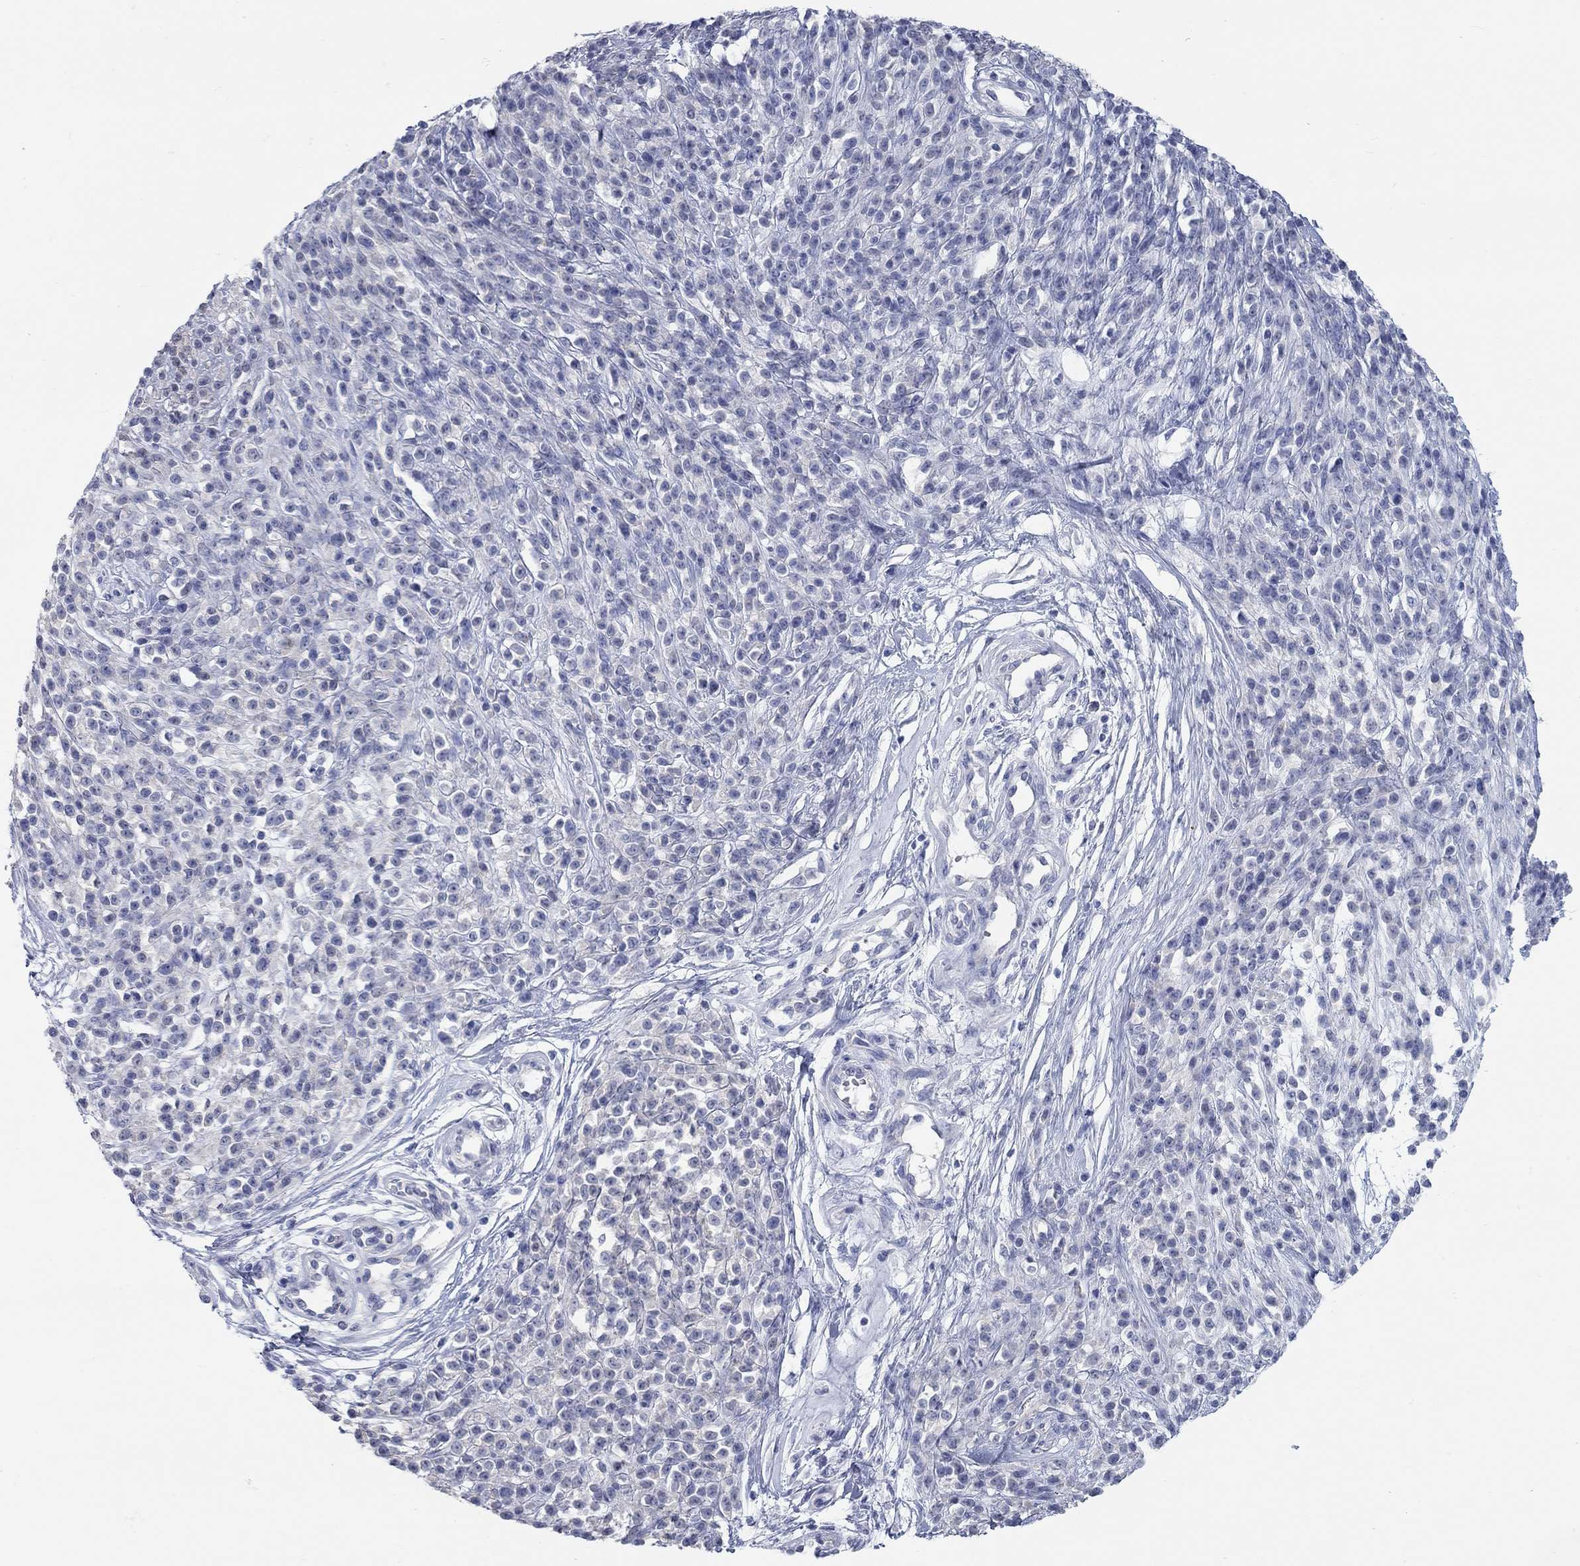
{"staining": {"intensity": "negative", "quantity": "none", "location": "none"}, "tissue": "melanoma", "cell_type": "Tumor cells", "image_type": "cancer", "snomed": [{"axis": "morphology", "description": "Malignant melanoma, NOS"}, {"axis": "topography", "description": "Skin"}, {"axis": "topography", "description": "Skin of trunk"}], "caption": "There is no significant positivity in tumor cells of malignant melanoma. (DAB (3,3'-diaminobenzidine) immunohistochemistry (IHC), high magnification).", "gene": "WASF3", "patient": {"sex": "male", "age": 74}}